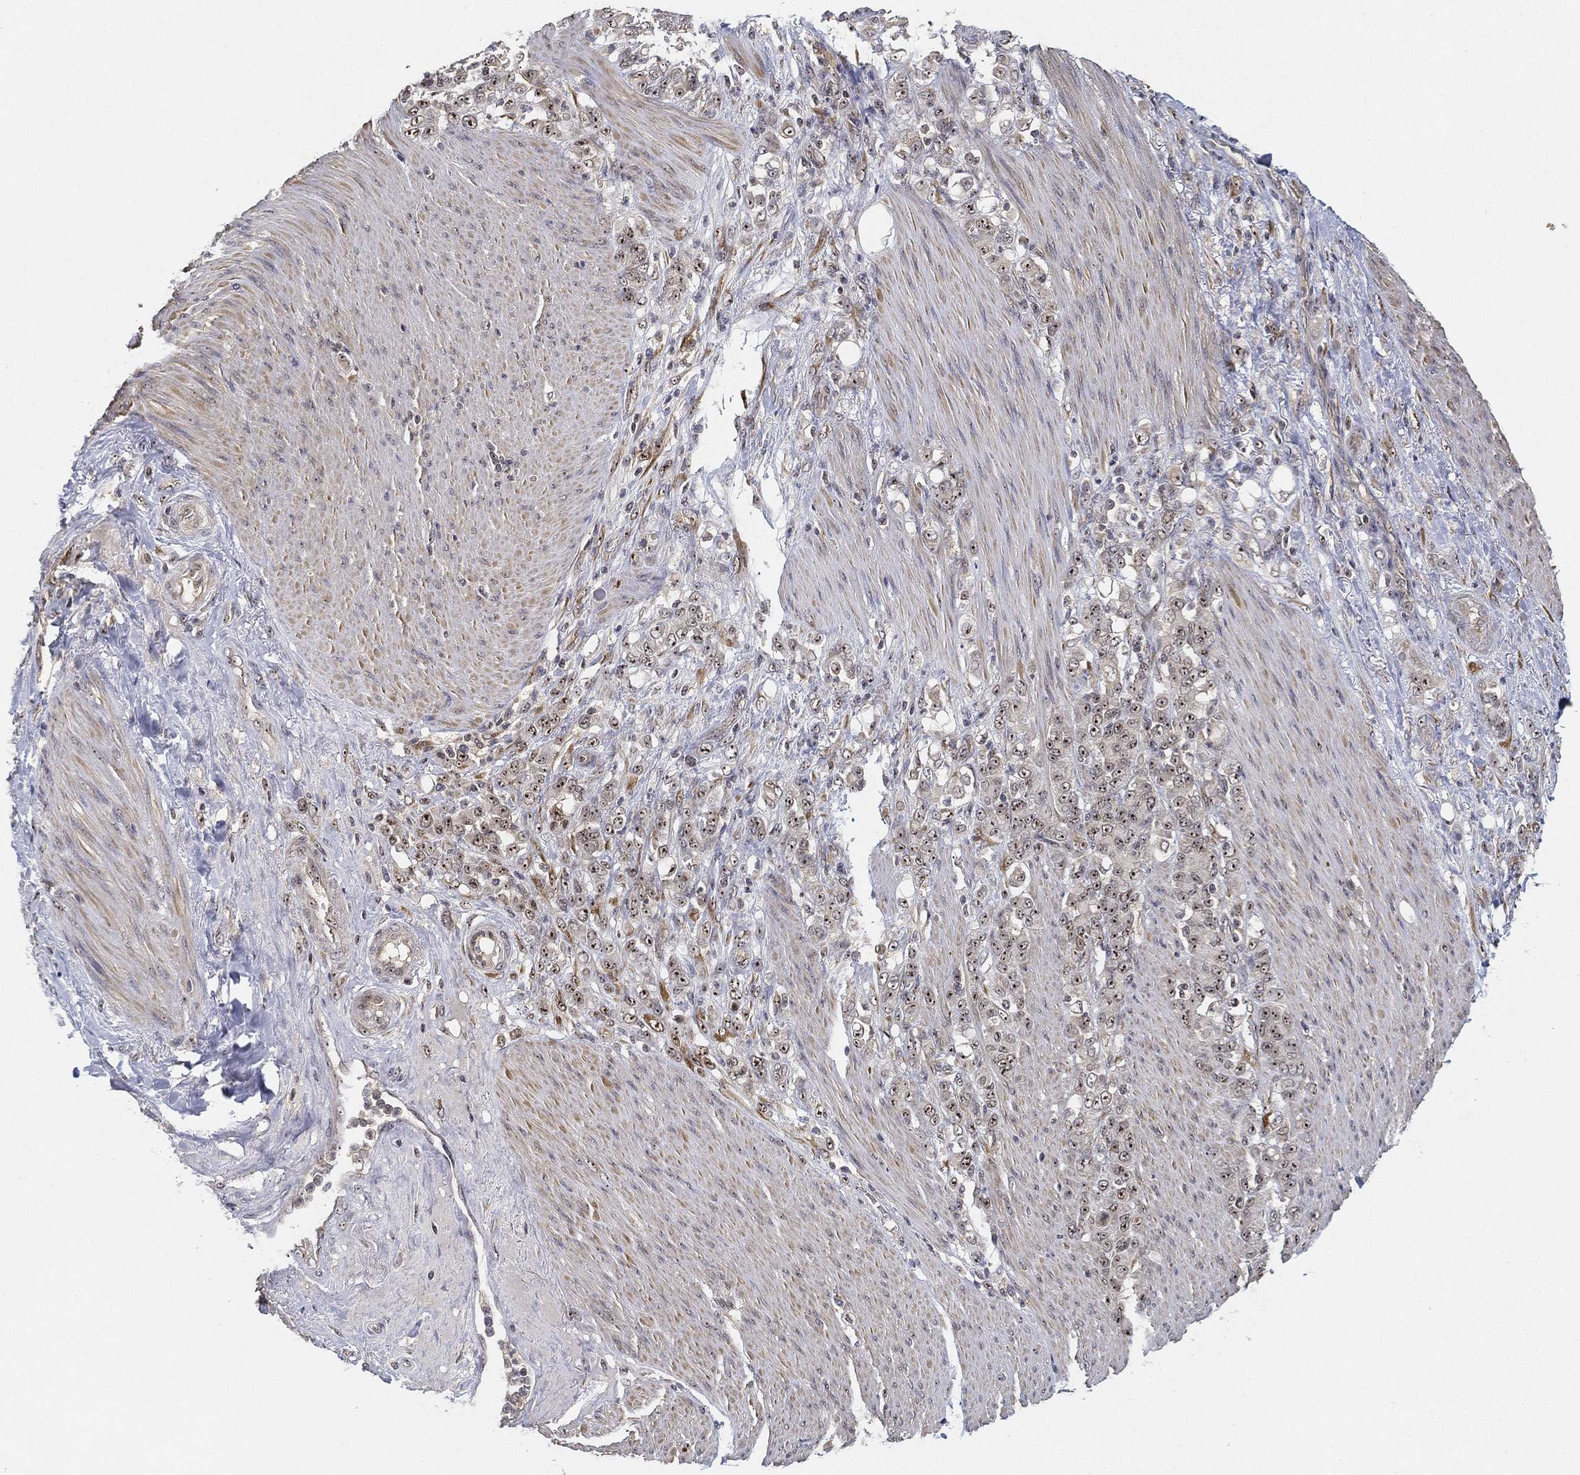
{"staining": {"intensity": "strong", "quantity": ">75%", "location": "nuclear"}, "tissue": "stomach cancer", "cell_type": "Tumor cells", "image_type": "cancer", "snomed": [{"axis": "morphology", "description": "Adenocarcinoma, NOS"}, {"axis": "topography", "description": "Stomach"}], "caption": "This micrograph demonstrates IHC staining of stomach cancer (adenocarcinoma), with high strong nuclear staining in about >75% of tumor cells.", "gene": "PPP1R16B", "patient": {"sex": "female", "age": 79}}